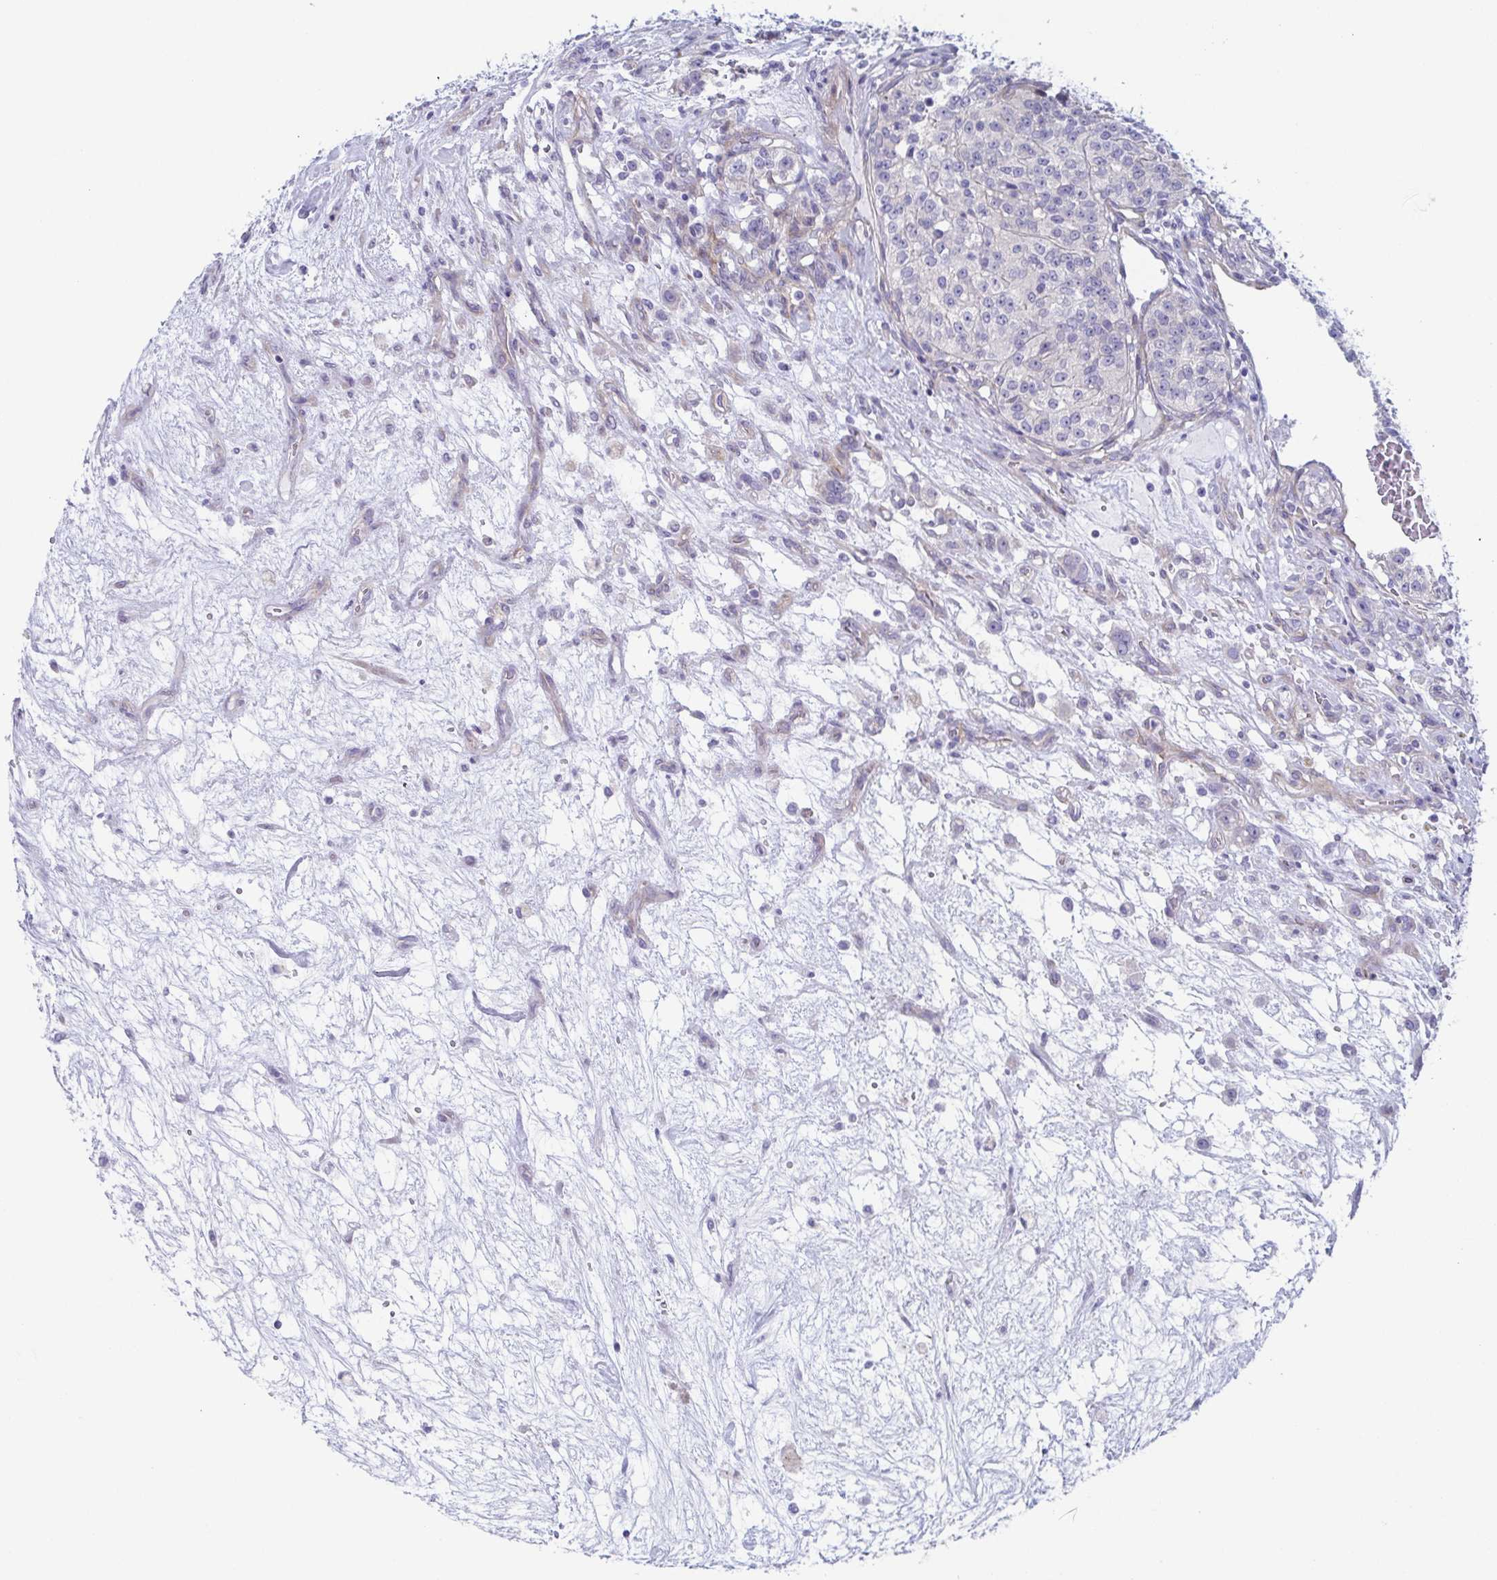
{"staining": {"intensity": "negative", "quantity": "none", "location": "none"}, "tissue": "renal cancer", "cell_type": "Tumor cells", "image_type": "cancer", "snomed": [{"axis": "morphology", "description": "Adenocarcinoma, NOS"}, {"axis": "topography", "description": "Kidney"}], "caption": "This is a histopathology image of immunohistochemistry (IHC) staining of renal adenocarcinoma, which shows no staining in tumor cells. Nuclei are stained in blue.", "gene": "DYNC1I1", "patient": {"sex": "female", "age": 63}}